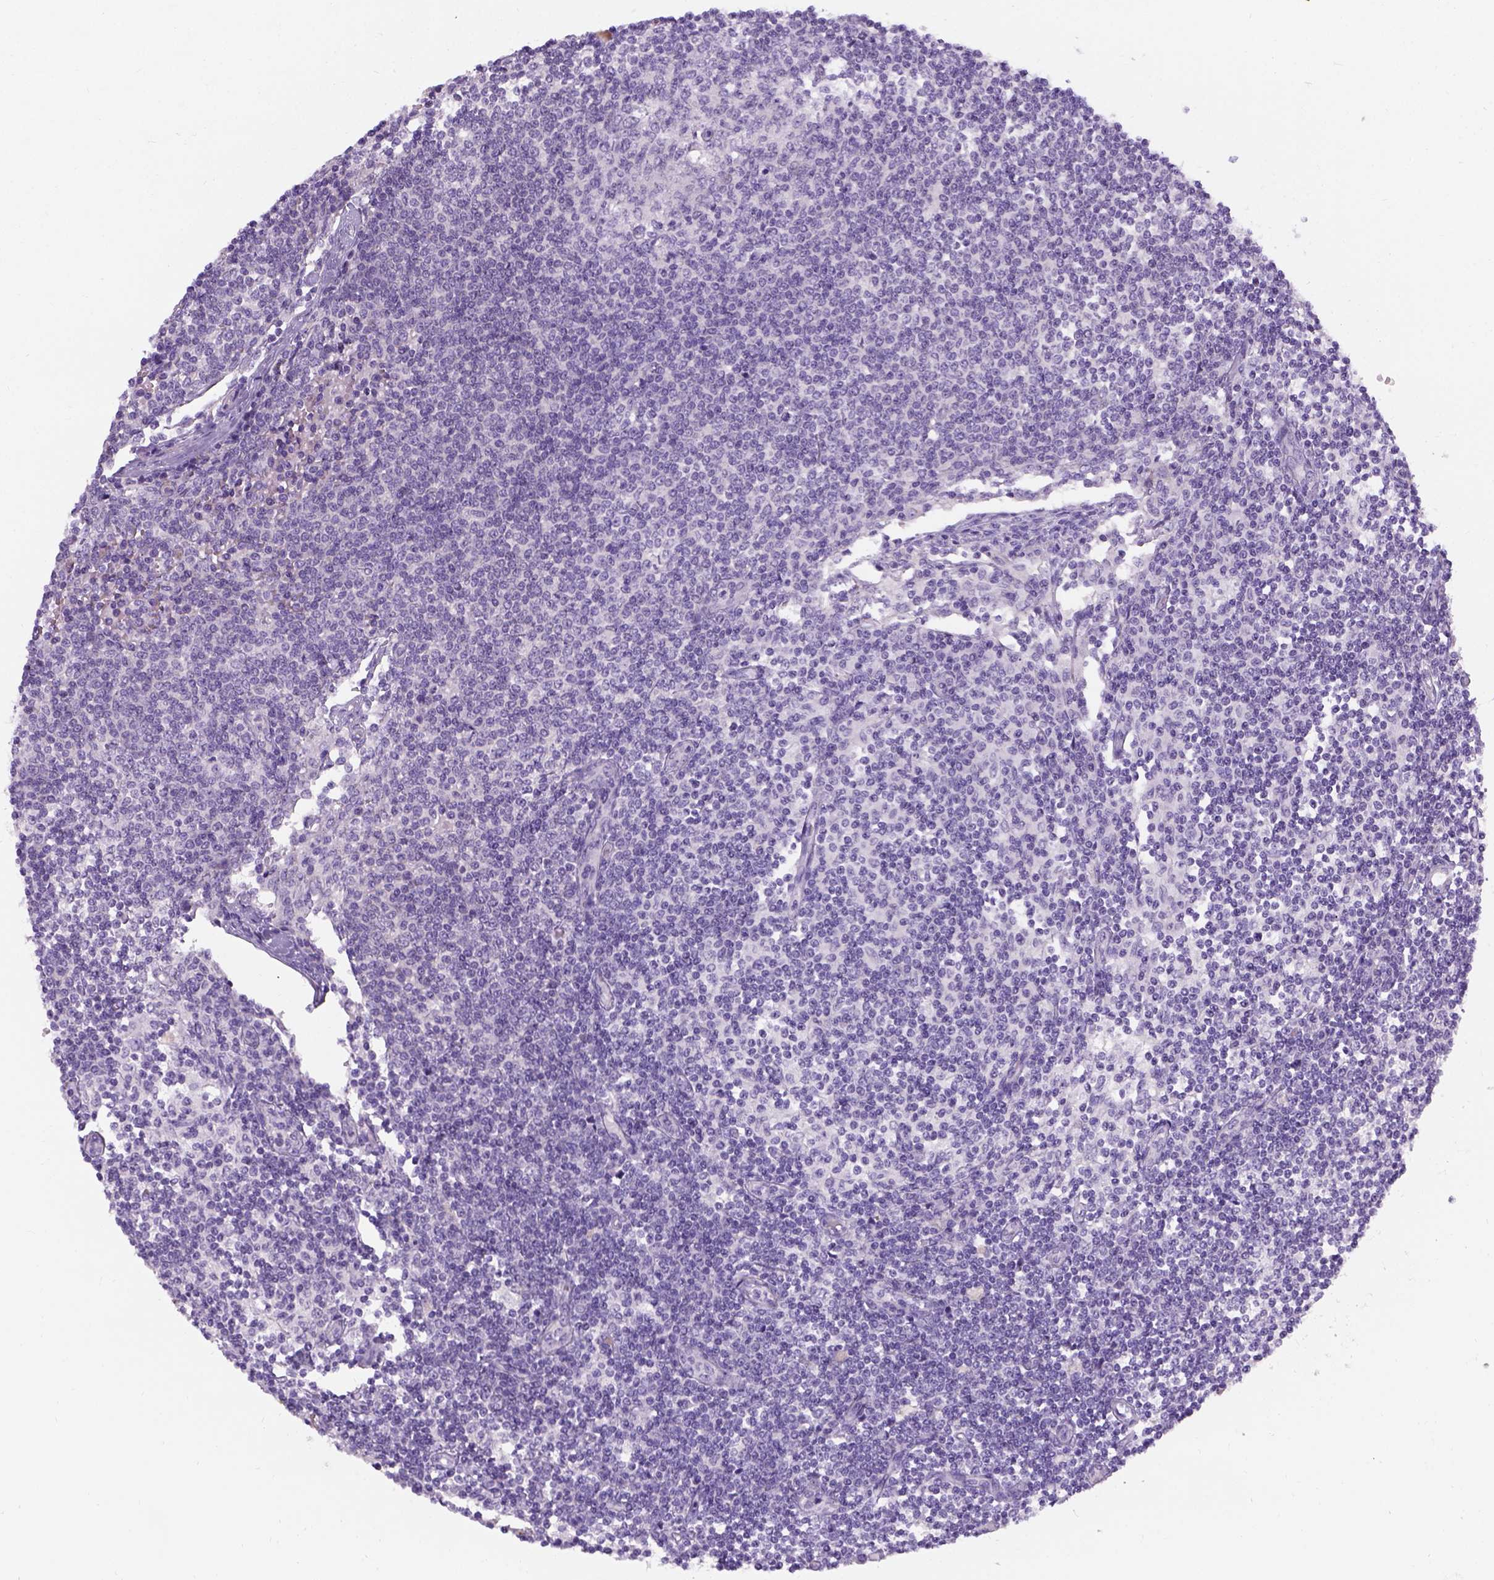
{"staining": {"intensity": "negative", "quantity": "none", "location": "none"}, "tissue": "lymph node", "cell_type": "Germinal center cells", "image_type": "normal", "snomed": [{"axis": "morphology", "description": "Normal tissue, NOS"}, {"axis": "topography", "description": "Lymph node"}], "caption": "A histopathology image of human lymph node is negative for staining in germinal center cells.", "gene": "C20orf144", "patient": {"sex": "female", "age": 69}}